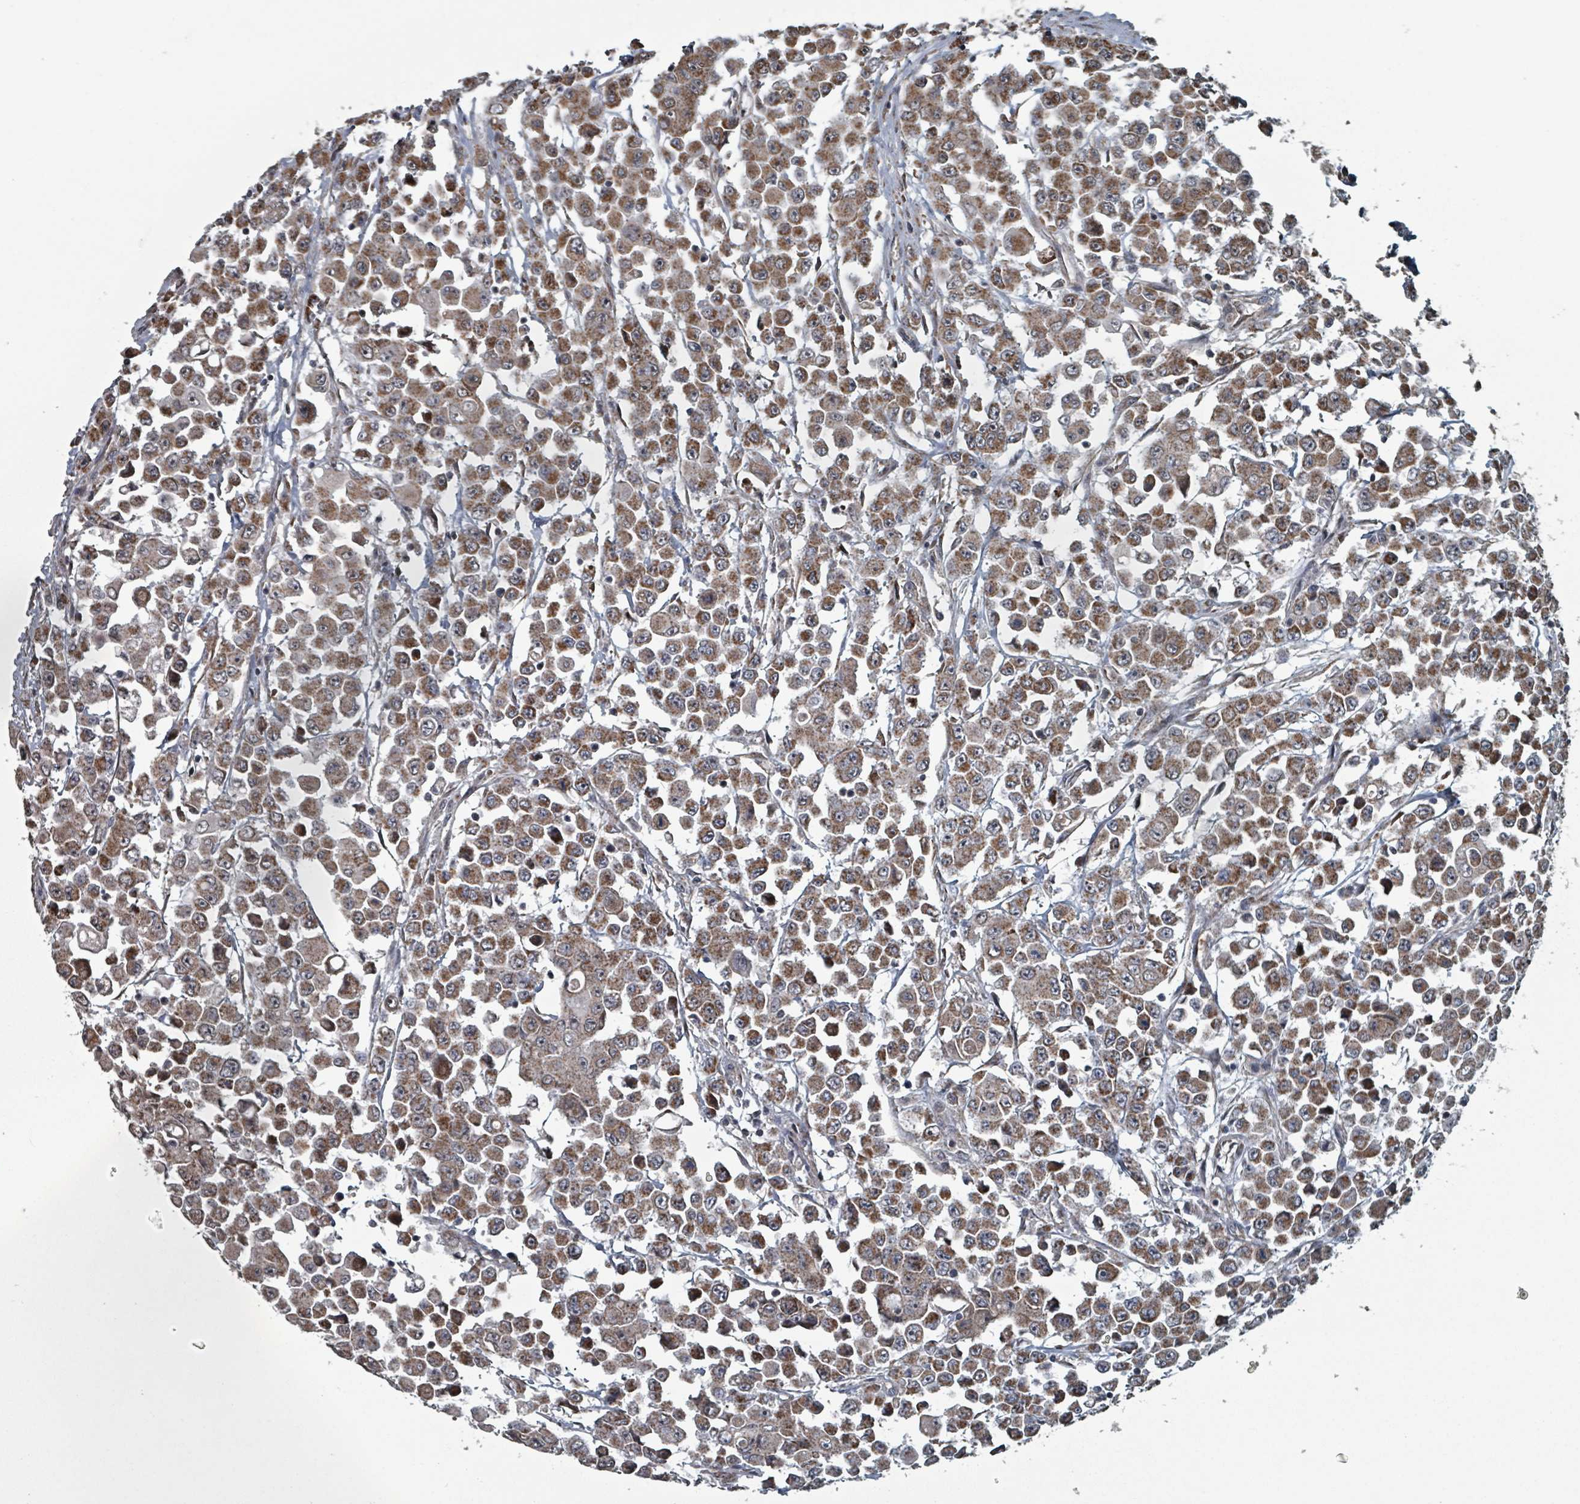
{"staining": {"intensity": "moderate", "quantity": ">75%", "location": "cytoplasmic/membranous"}, "tissue": "colorectal cancer", "cell_type": "Tumor cells", "image_type": "cancer", "snomed": [{"axis": "morphology", "description": "Adenocarcinoma, NOS"}, {"axis": "topography", "description": "Colon"}], "caption": "Adenocarcinoma (colorectal) tissue demonstrates moderate cytoplasmic/membranous positivity in approximately >75% of tumor cells", "gene": "MRPL4", "patient": {"sex": "male", "age": 51}}